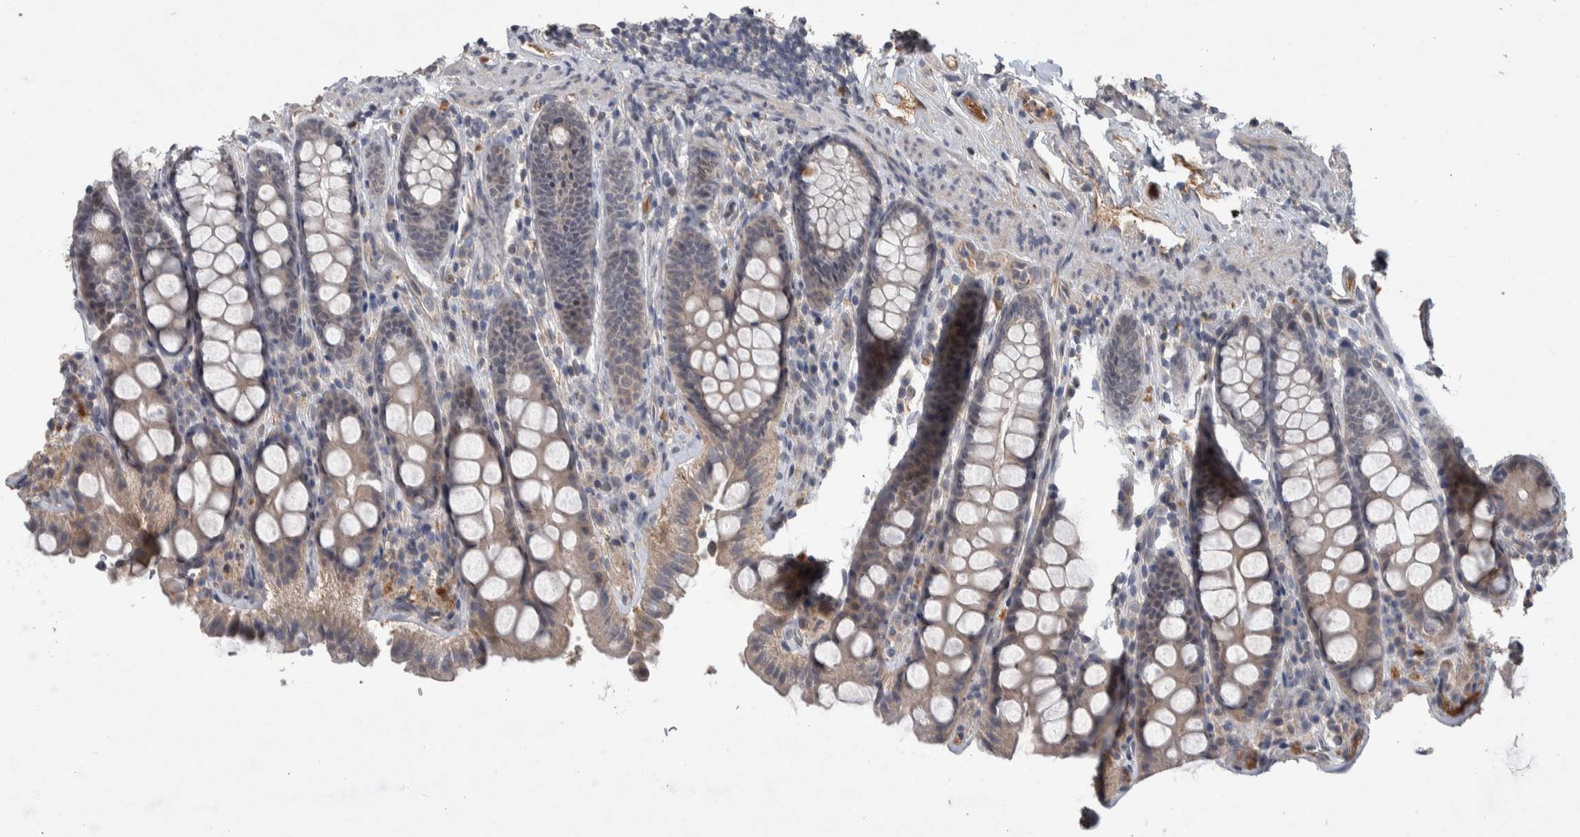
{"staining": {"intensity": "weak", "quantity": ">75%", "location": "cytoplasmic/membranous"}, "tissue": "colon", "cell_type": "Endothelial cells", "image_type": "normal", "snomed": [{"axis": "morphology", "description": "Normal tissue, NOS"}, {"axis": "topography", "description": "Colon"}, {"axis": "topography", "description": "Peripheral nerve tissue"}], "caption": "About >75% of endothelial cells in normal colon demonstrate weak cytoplasmic/membranous protein staining as visualized by brown immunohistochemical staining.", "gene": "CHRM3", "patient": {"sex": "female", "age": 61}}